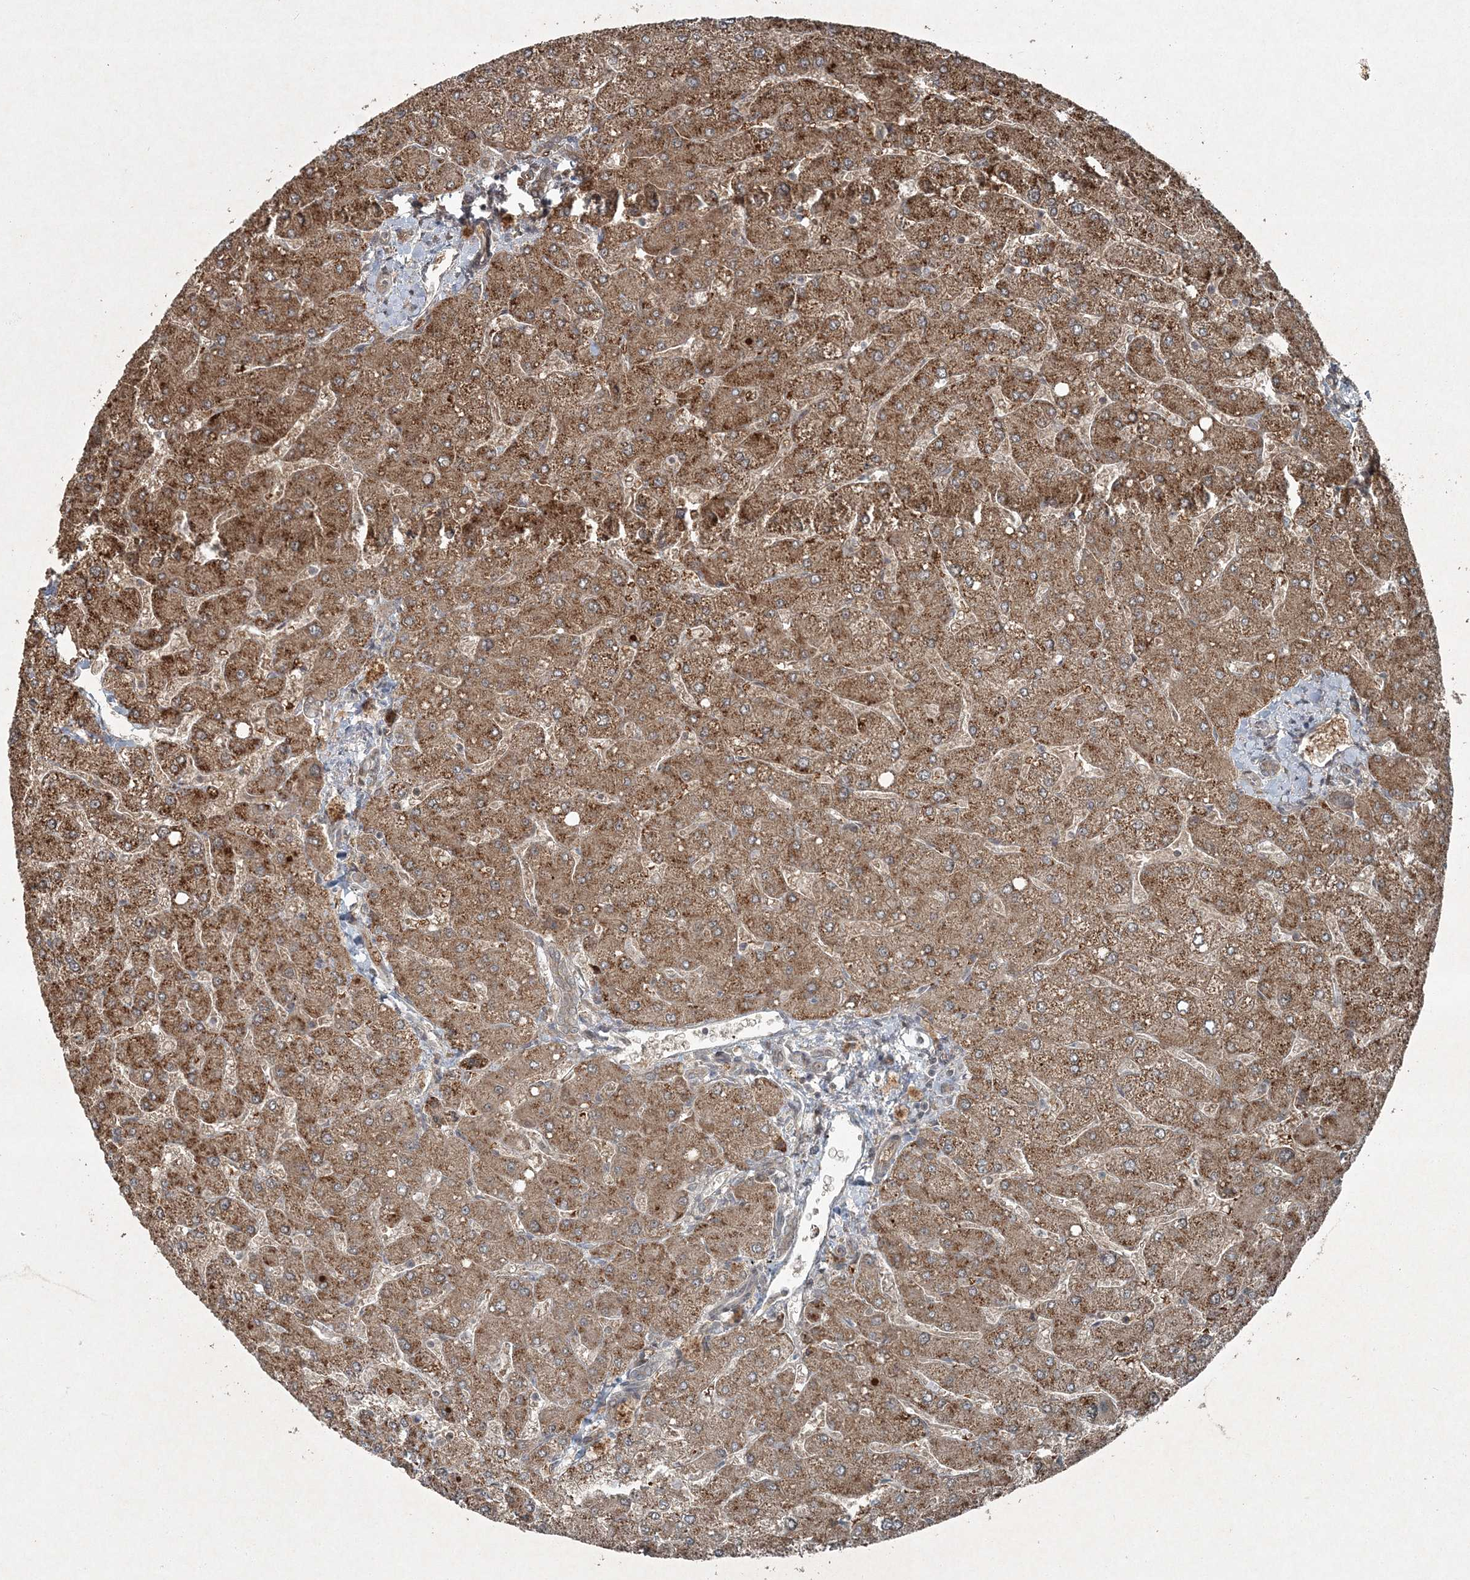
{"staining": {"intensity": "weak", "quantity": ">75%", "location": "cytoplasmic/membranous"}, "tissue": "liver", "cell_type": "Cholangiocytes", "image_type": "normal", "snomed": [{"axis": "morphology", "description": "Normal tissue, NOS"}, {"axis": "topography", "description": "Liver"}], "caption": "Immunohistochemical staining of benign liver exhibits weak cytoplasmic/membranous protein expression in approximately >75% of cholangiocytes.", "gene": "FBXL17", "patient": {"sex": "male", "age": 55}}